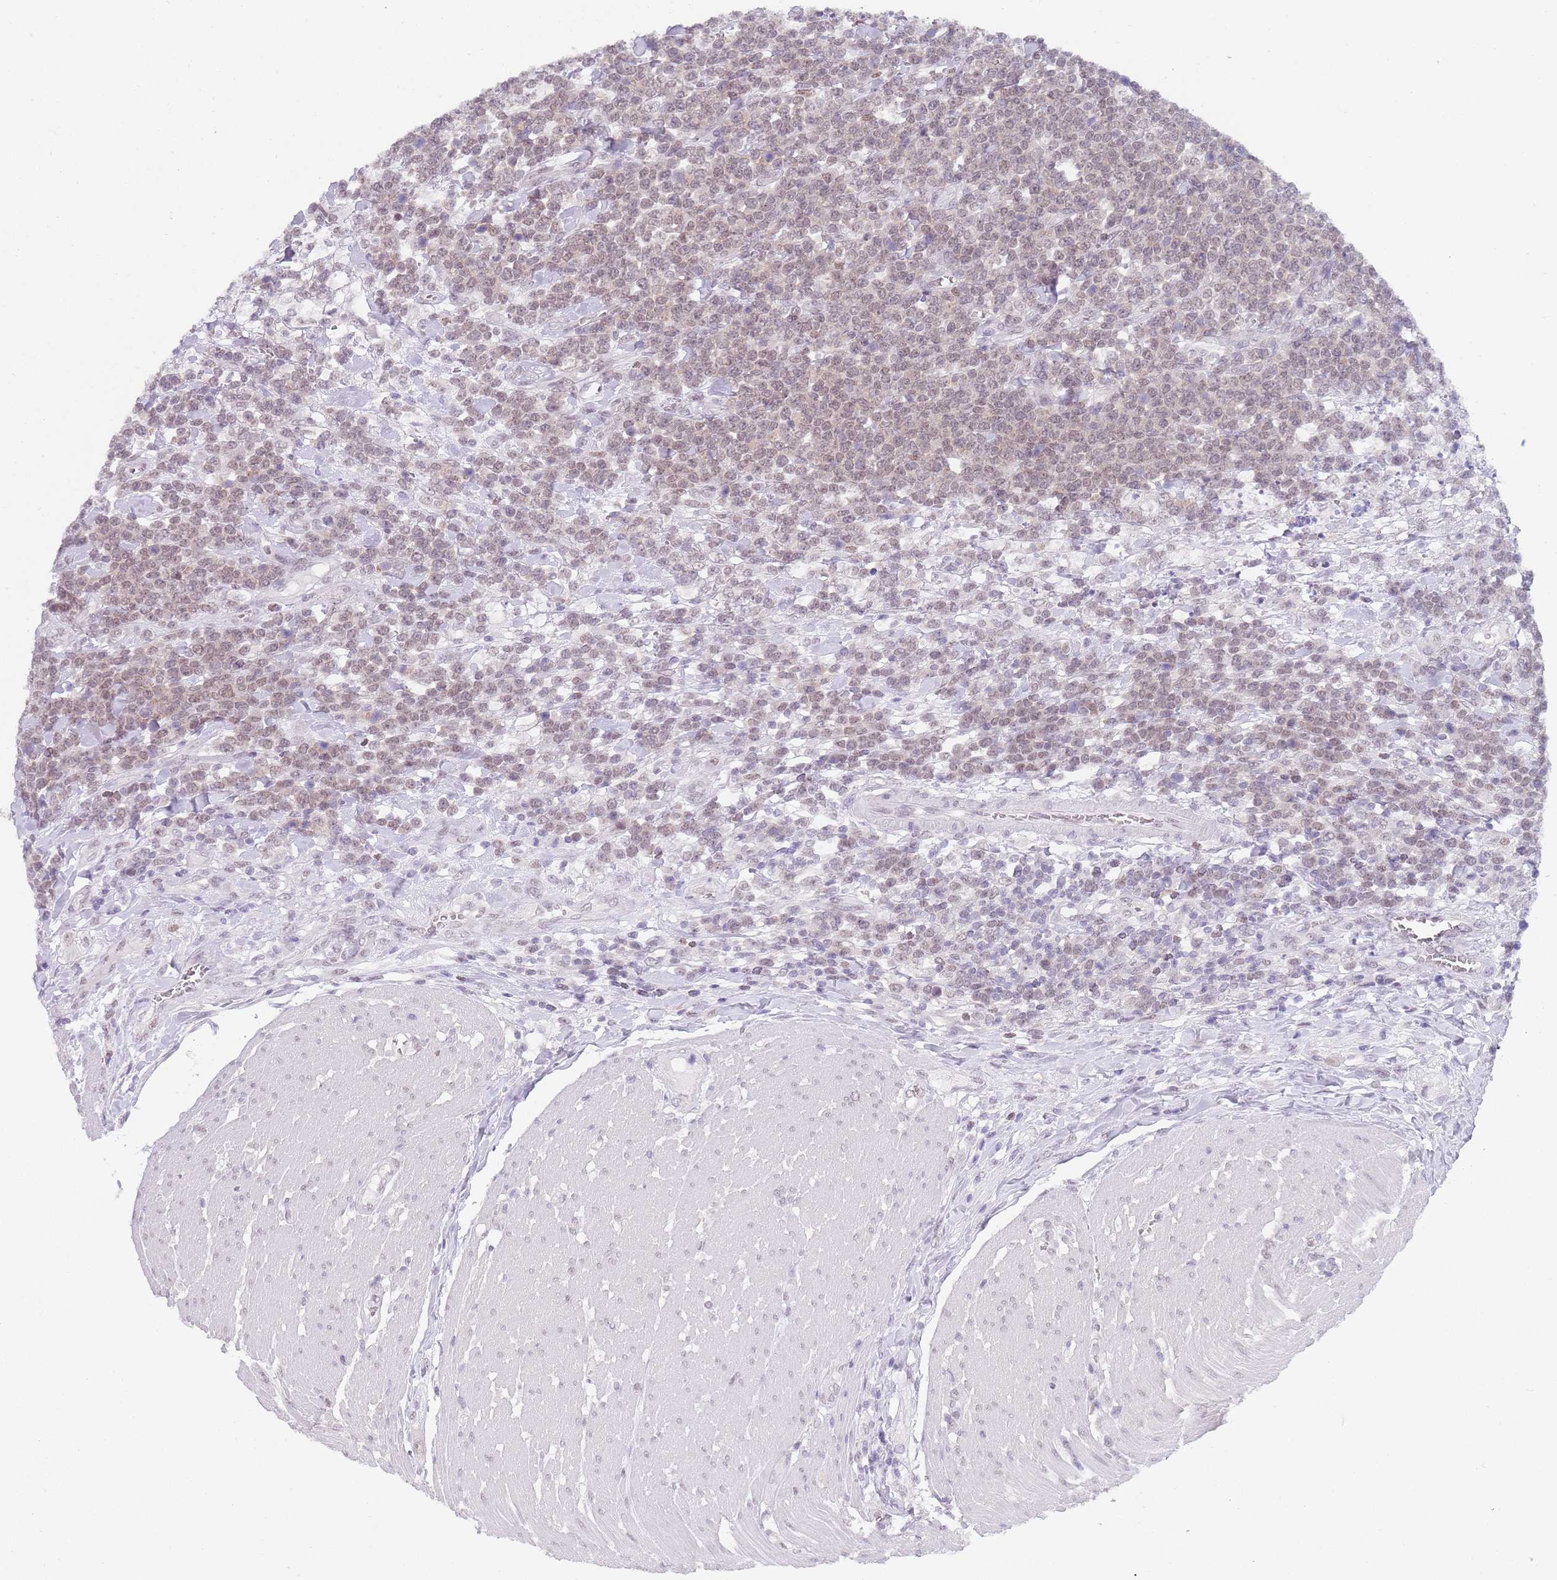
{"staining": {"intensity": "weak", "quantity": ">75%", "location": "cytoplasmic/membranous,nuclear"}, "tissue": "lymphoma", "cell_type": "Tumor cells", "image_type": "cancer", "snomed": [{"axis": "morphology", "description": "Malignant lymphoma, non-Hodgkin's type, High grade"}, {"axis": "topography", "description": "Small intestine"}], "caption": "The micrograph demonstrates staining of high-grade malignant lymphoma, non-Hodgkin's type, revealing weak cytoplasmic/membranous and nuclear protein positivity (brown color) within tumor cells.", "gene": "SEPHS2", "patient": {"sex": "male", "age": 8}}